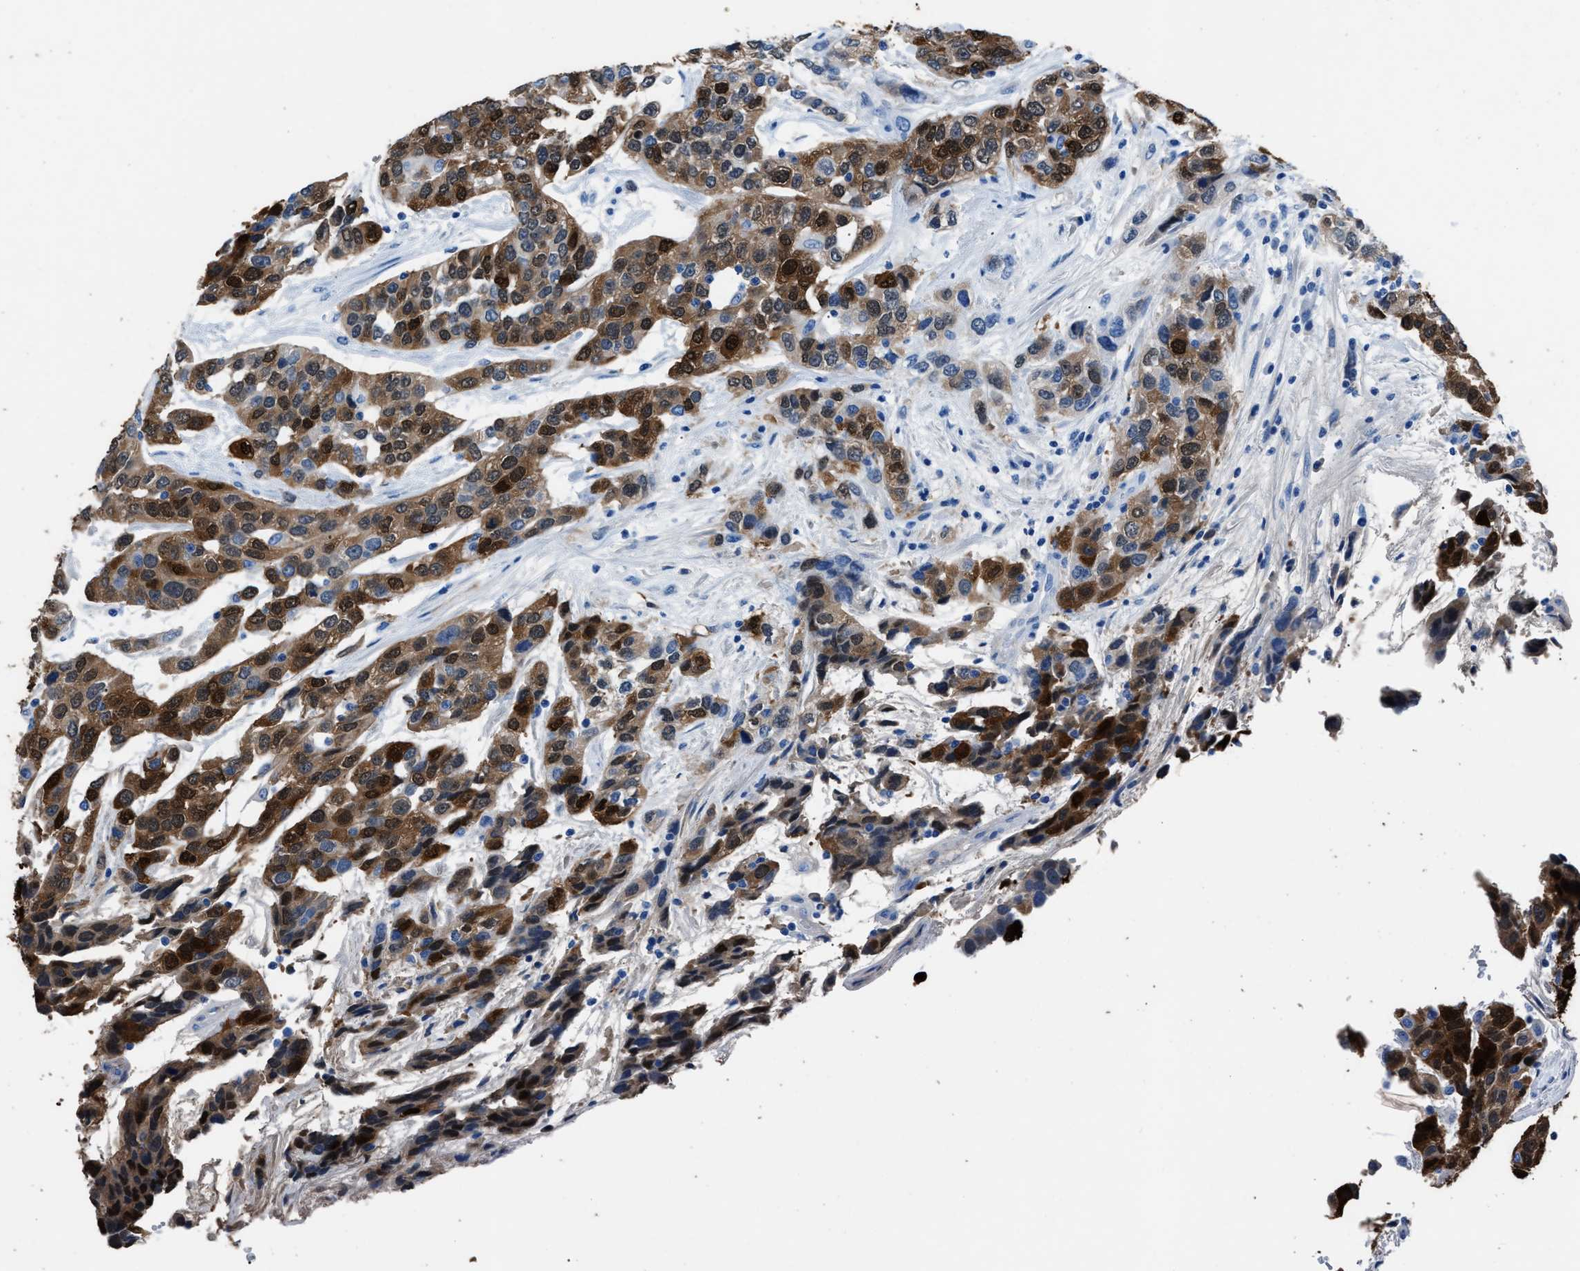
{"staining": {"intensity": "strong", "quantity": ">75%", "location": "cytoplasmic/membranous,nuclear"}, "tissue": "urothelial cancer", "cell_type": "Tumor cells", "image_type": "cancer", "snomed": [{"axis": "morphology", "description": "Urothelial carcinoma, High grade"}, {"axis": "topography", "description": "Urinary bladder"}], "caption": "Immunohistochemistry (IHC) histopathology image of neoplastic tissue: high-grade urothelial carcinoma stained using immunohistochemistry (IHC) demonstrates high levels of strong protein expression localized specifically in the cytoplasmic/membranous and nuclear of tumor cells, appearing as a cytoplasmic/membranous and nuclear brown color.", "gene": "S100P", "patient": {"sex": "female", "age": 80}}